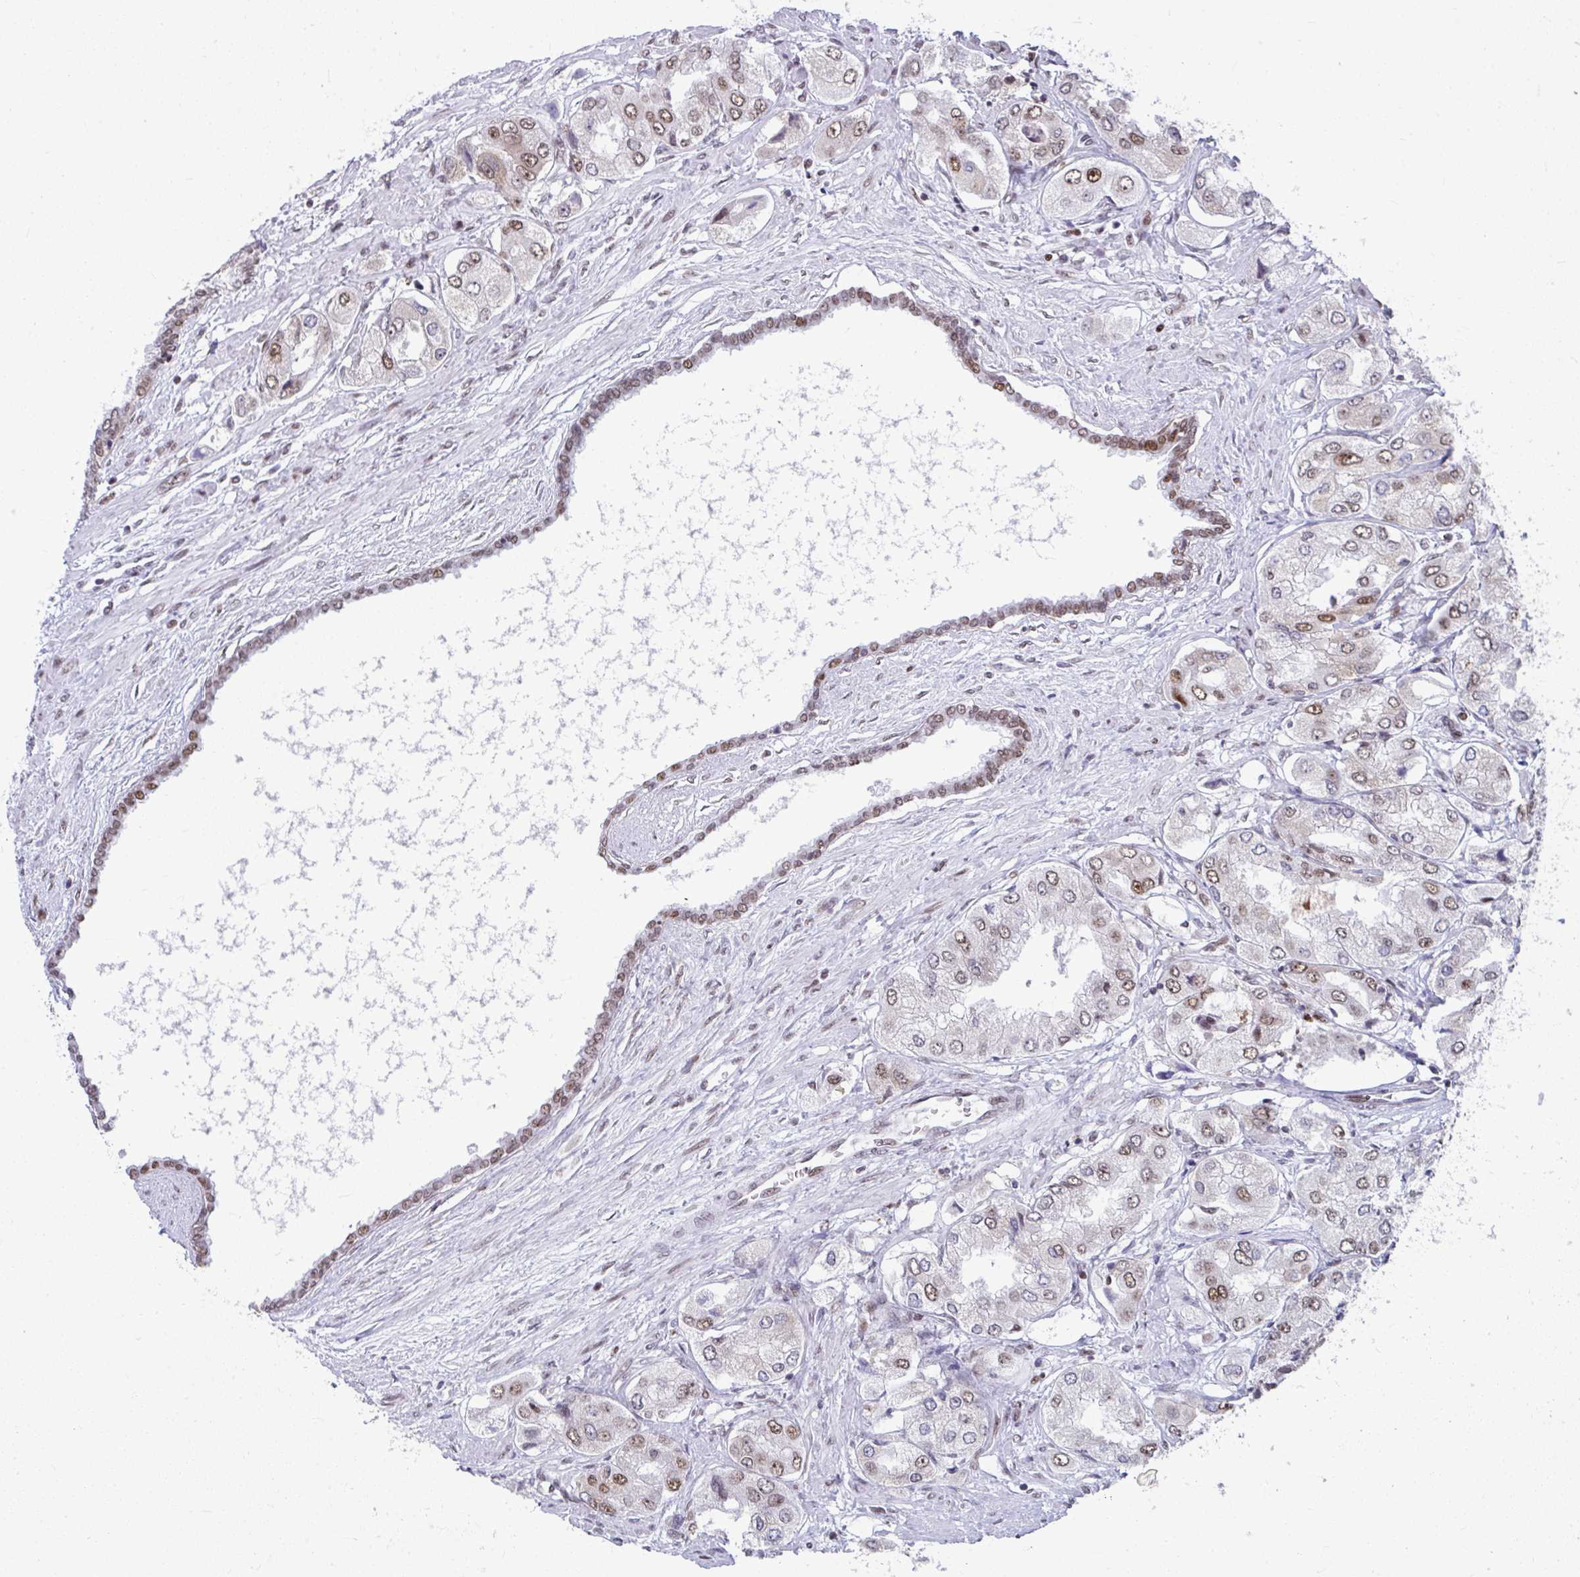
{"staining": {"intensity": "moderate", "quantity": "25%-75%", "location": "nuclear"}, "tissue": "prostate cancer", "cell_type": "Tumor cells", "image_type": "cancer", "snomed": [{"axis": "morphology", "description": "Adenocarcinoma, Low grade"}, {"axis": "topography", "description": "Prostate"}], "caption": "IHC (DAB) staining of prostate cancer (adenocarcinoma (low-grade)) exhibits moderate nuclear protein expression in approximately 25%-75% of tumor cells. (IHC, brightfield microscopy, high magnification).", "gene": "SLC35C2", "patient": {"sex": "male", "age": 69}}